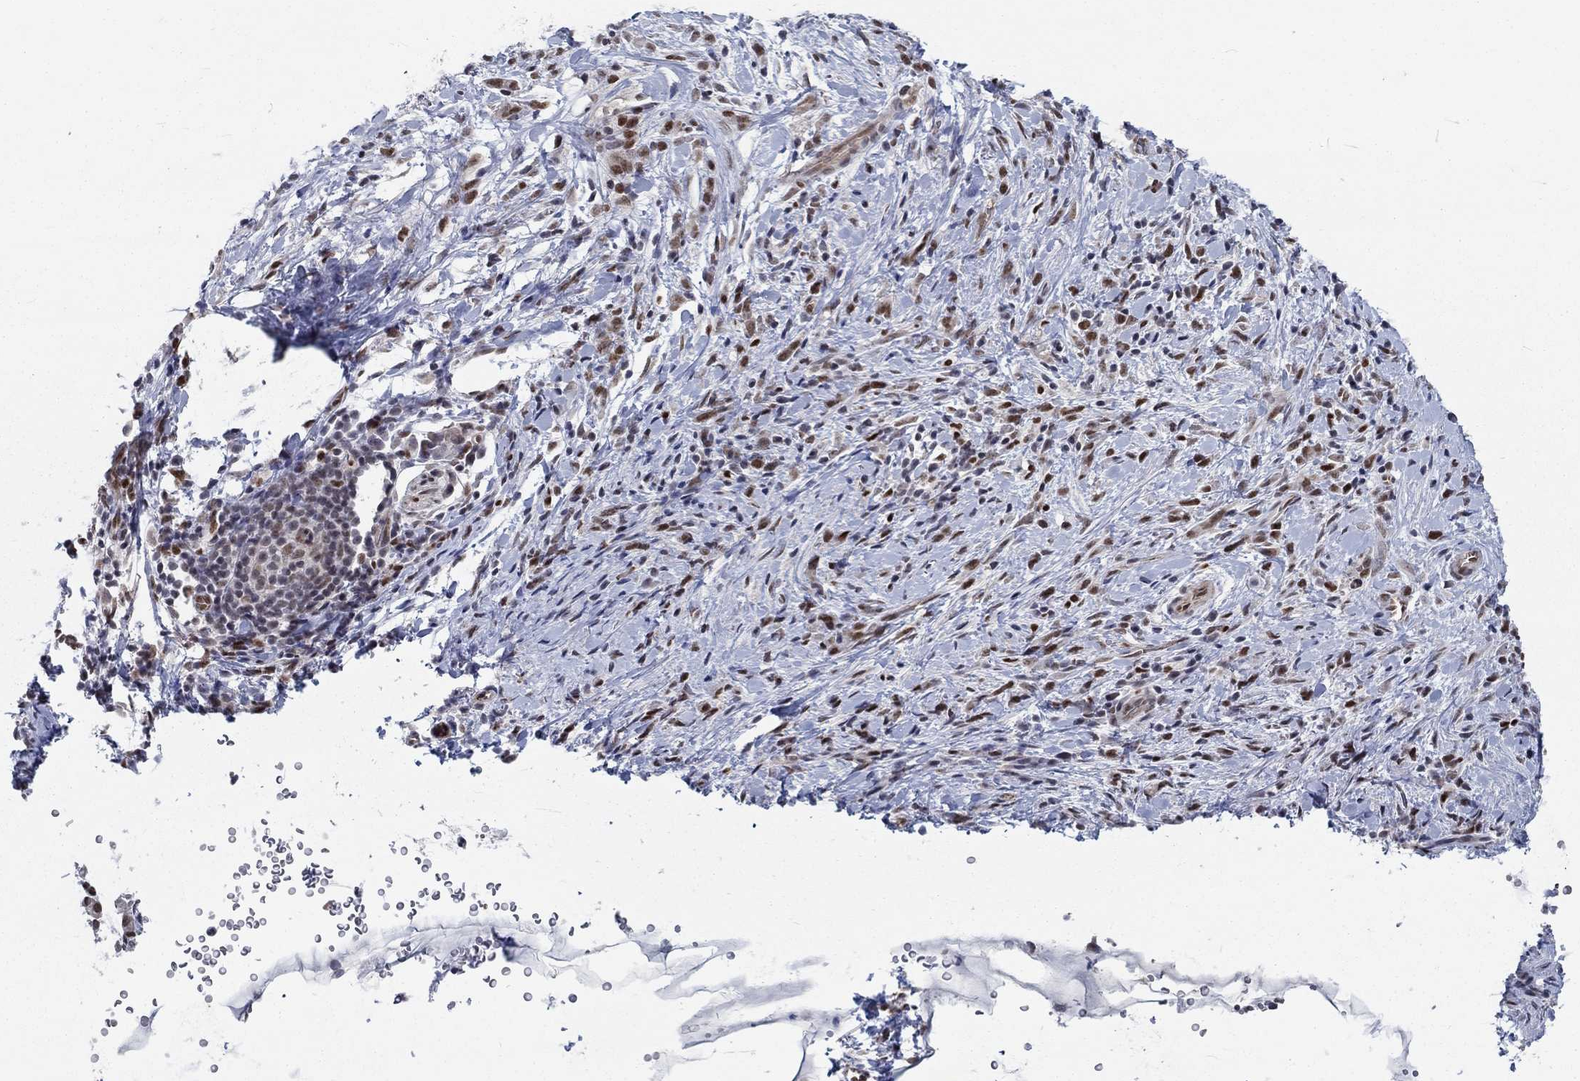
{"staining": {"intensity": "negative", "quantity": "none", "location": "none"}, "tissue": "stomach cancer", "cell_type": "Tumor cells", "image_type": "cancer", "snomed": [{"axis": "morphology", "description": "Adenocarcinoma, NOS"}, {"axis": "topography", "description": "Stomach"}], "caption": "DAB (3,3'-diaminobenzidine) immunohistochemical staining of adenocarcinoma (stomach) demonstrates no significant expression in tumor cells.", "gene": "ZBED1", "patient": {"sex": "female", "age": 57}}